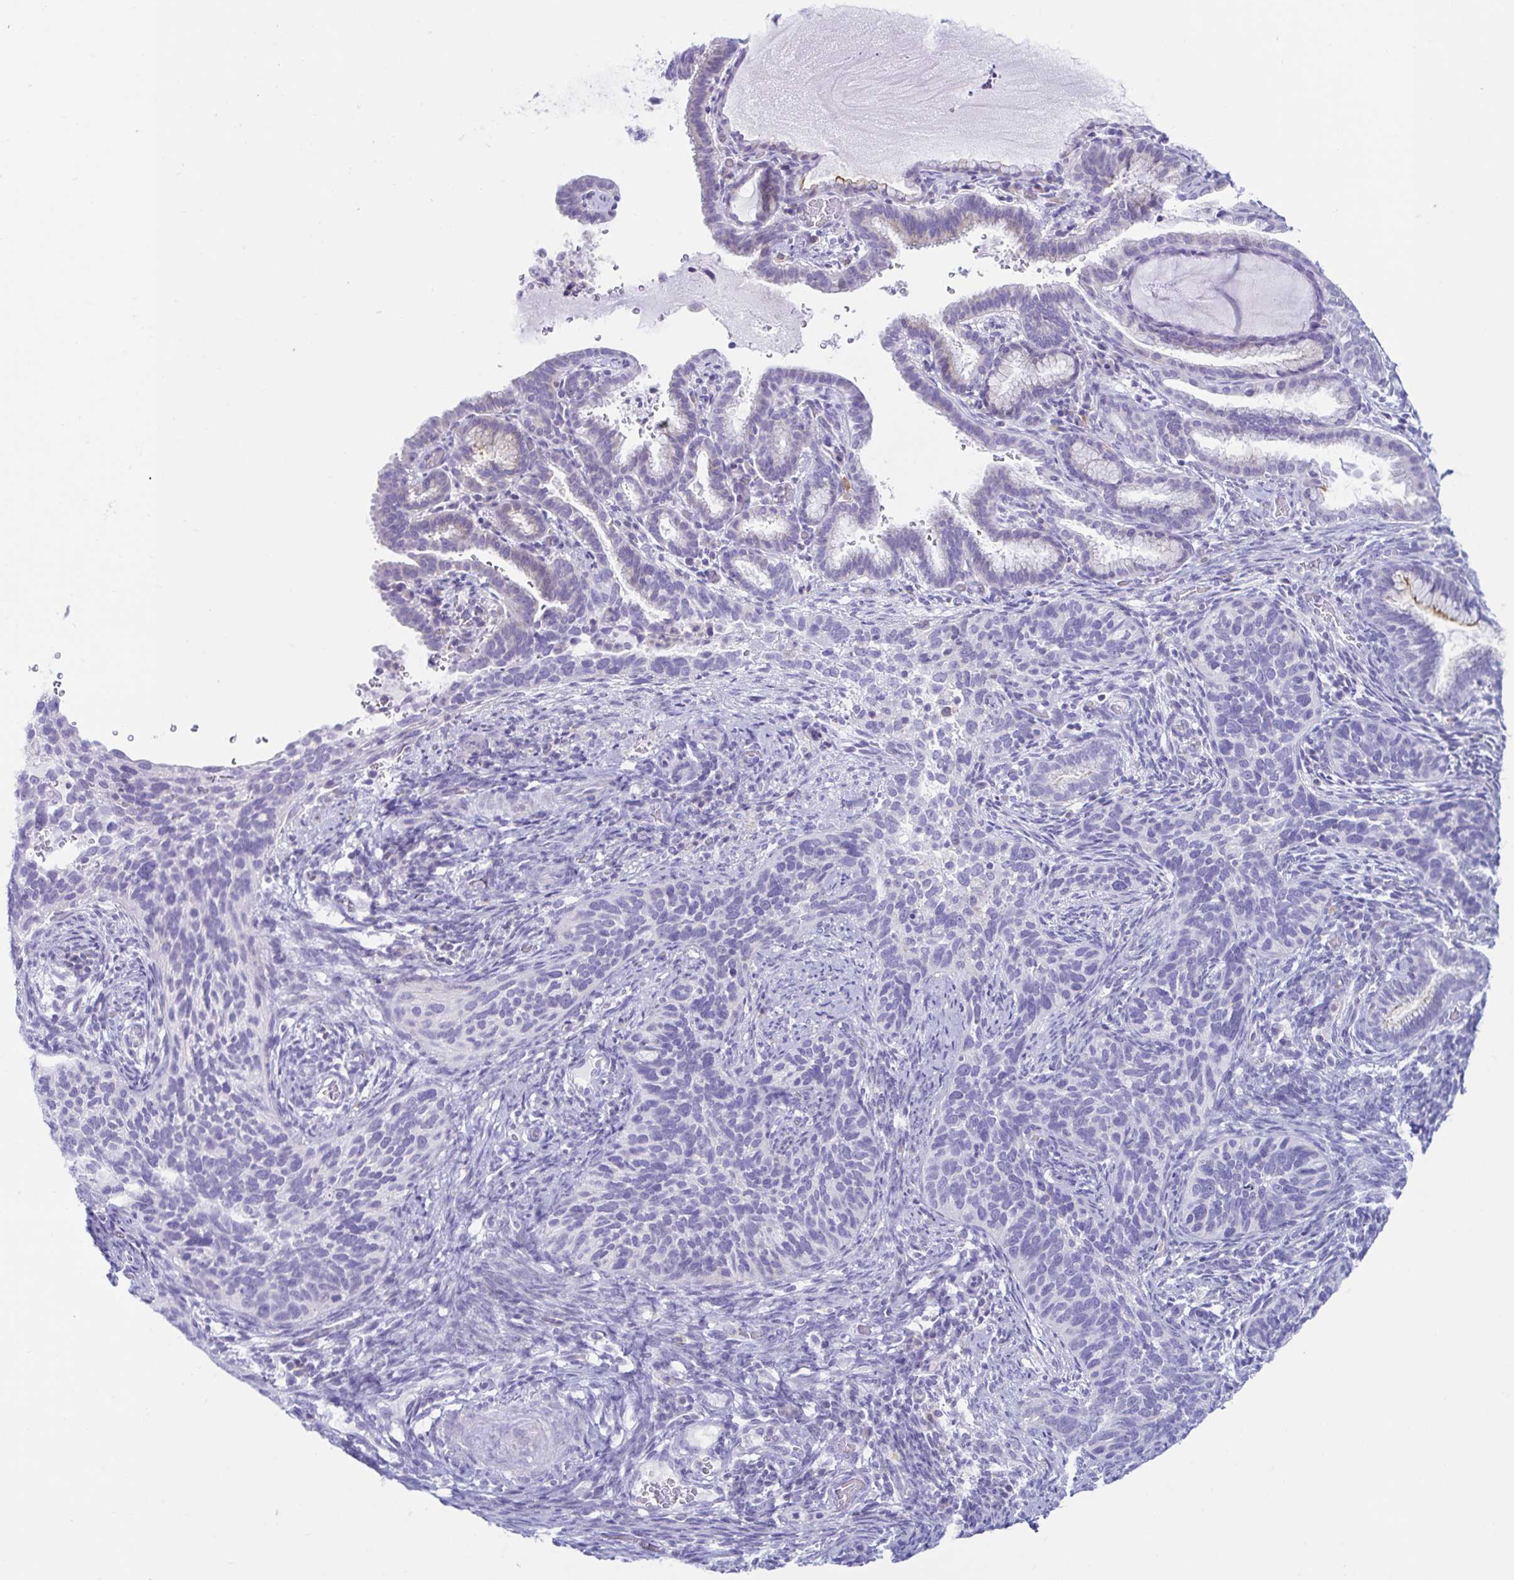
{"staining": {"intensity": "negative", "quantity": "none", "location": "none"}, "tissue": "cervical cancer", "cell_type": "Tumor cells", "image_type": "cancer", "snomed": [{"axis": "morphology", "description": "Squamous cell carcinoma, NOS"}, {"axis": "topography", "description": "Cervix"}], "caption": "High power microscopy micrograph of an immunohistochemistry (IHC) histopathology image of cervical cancer (squamous cell carcinoma), revealing no significant expression in tumor cells. (Stains: DAB immunohistochemistry (IHC) with hematoxylin counter stain, Microscopy: brightfield microscopy at high magnification).", "gene": "BEST1", "patient": {"sex": "female", "age": 51}}